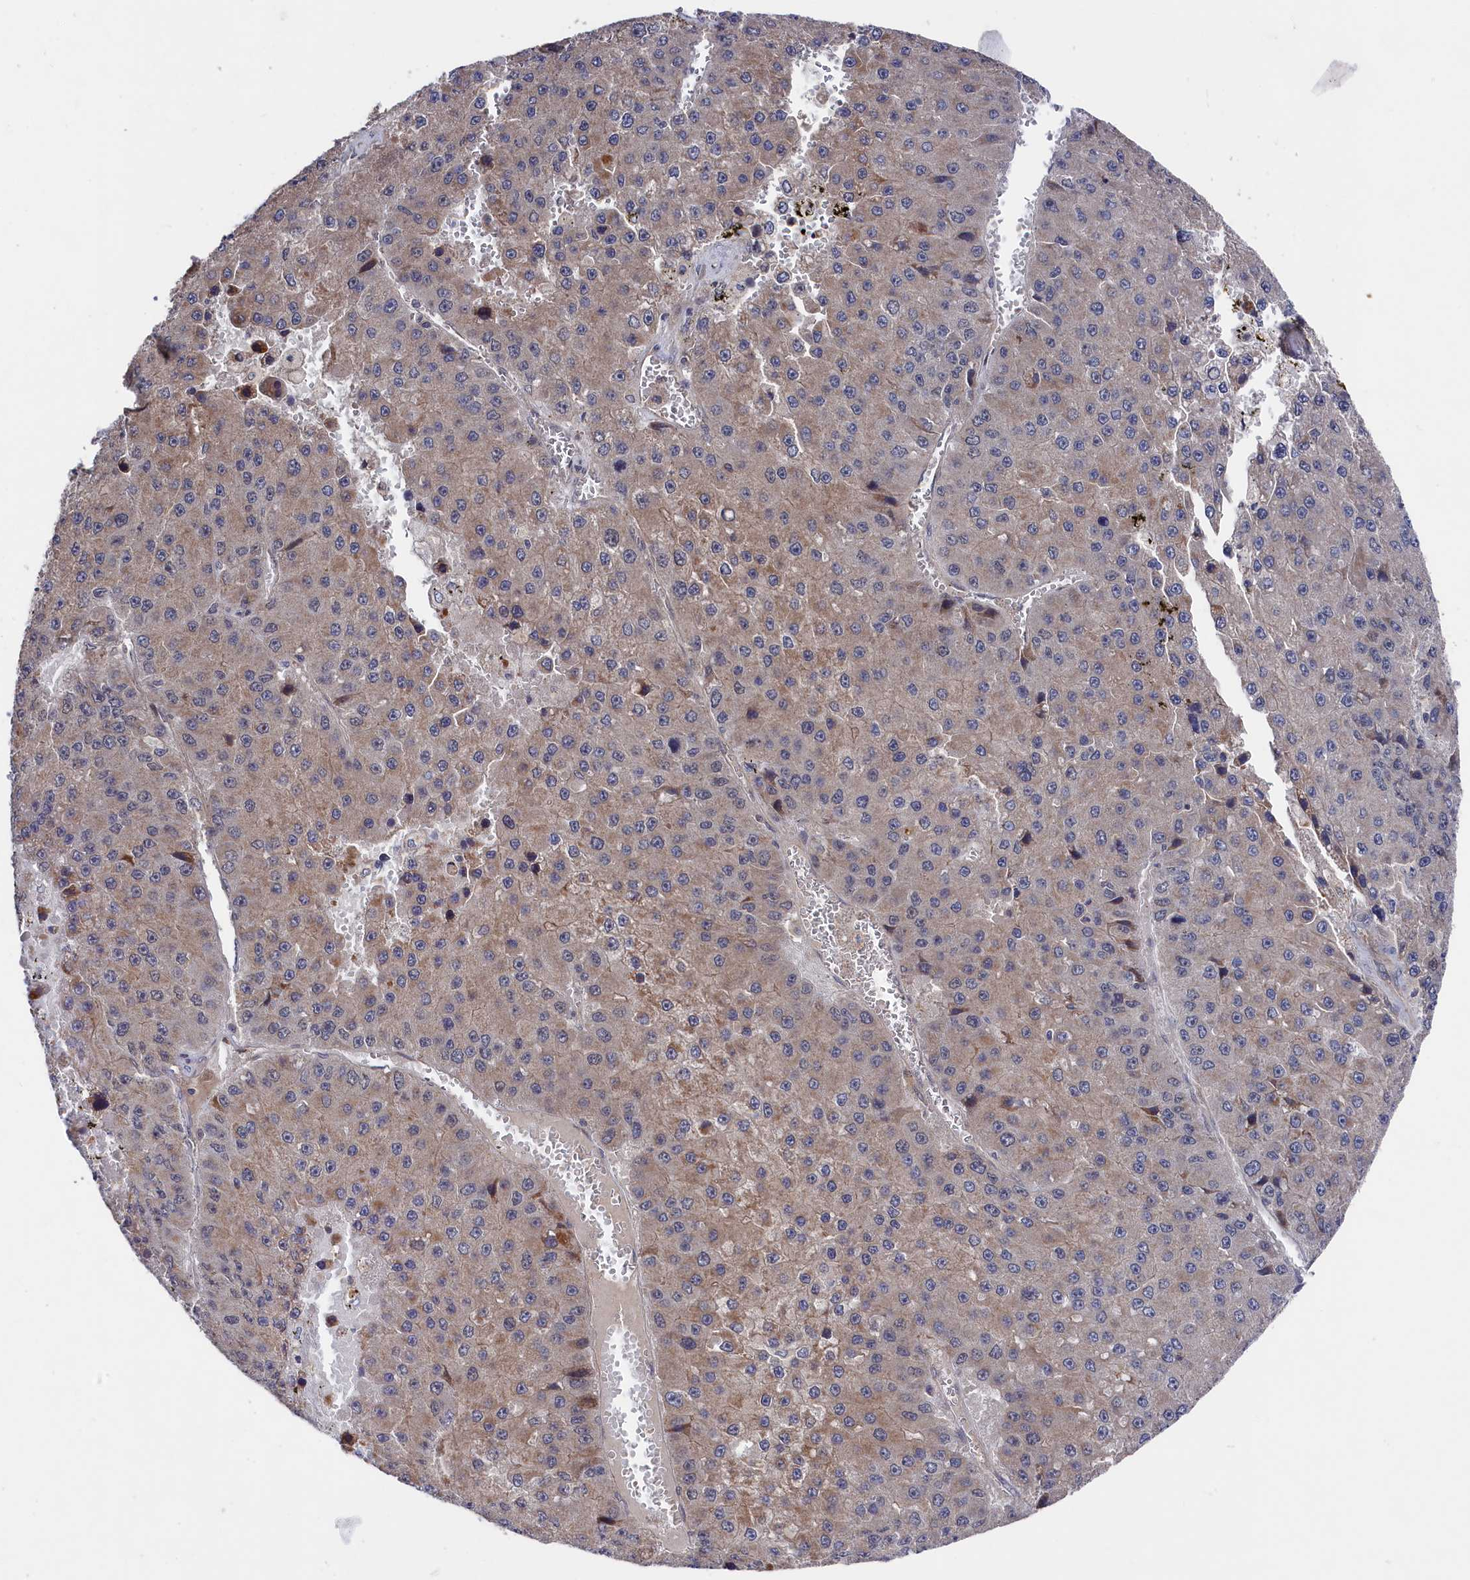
{"staining": {"intensity": "moderate", "quantity": "<25%", "location": "cytoplasmic/membranous"}, "tissue": "liver cancer", "cell_type": "Tumor cells", "image_type": "cancer", "snomed": [{"axis": "morphology", "description": "Carcinoma, Hepatocellular, NOS"}, {"axis": "topography", "description": "Liver"}], "caption": "Liver cancer tissue demonstrates moderate cytoplasmic/membranous positivity in about <25% of tumor cells", "gene": "SUPV3L1", "patient": {"sex": "female", "age": 73}}